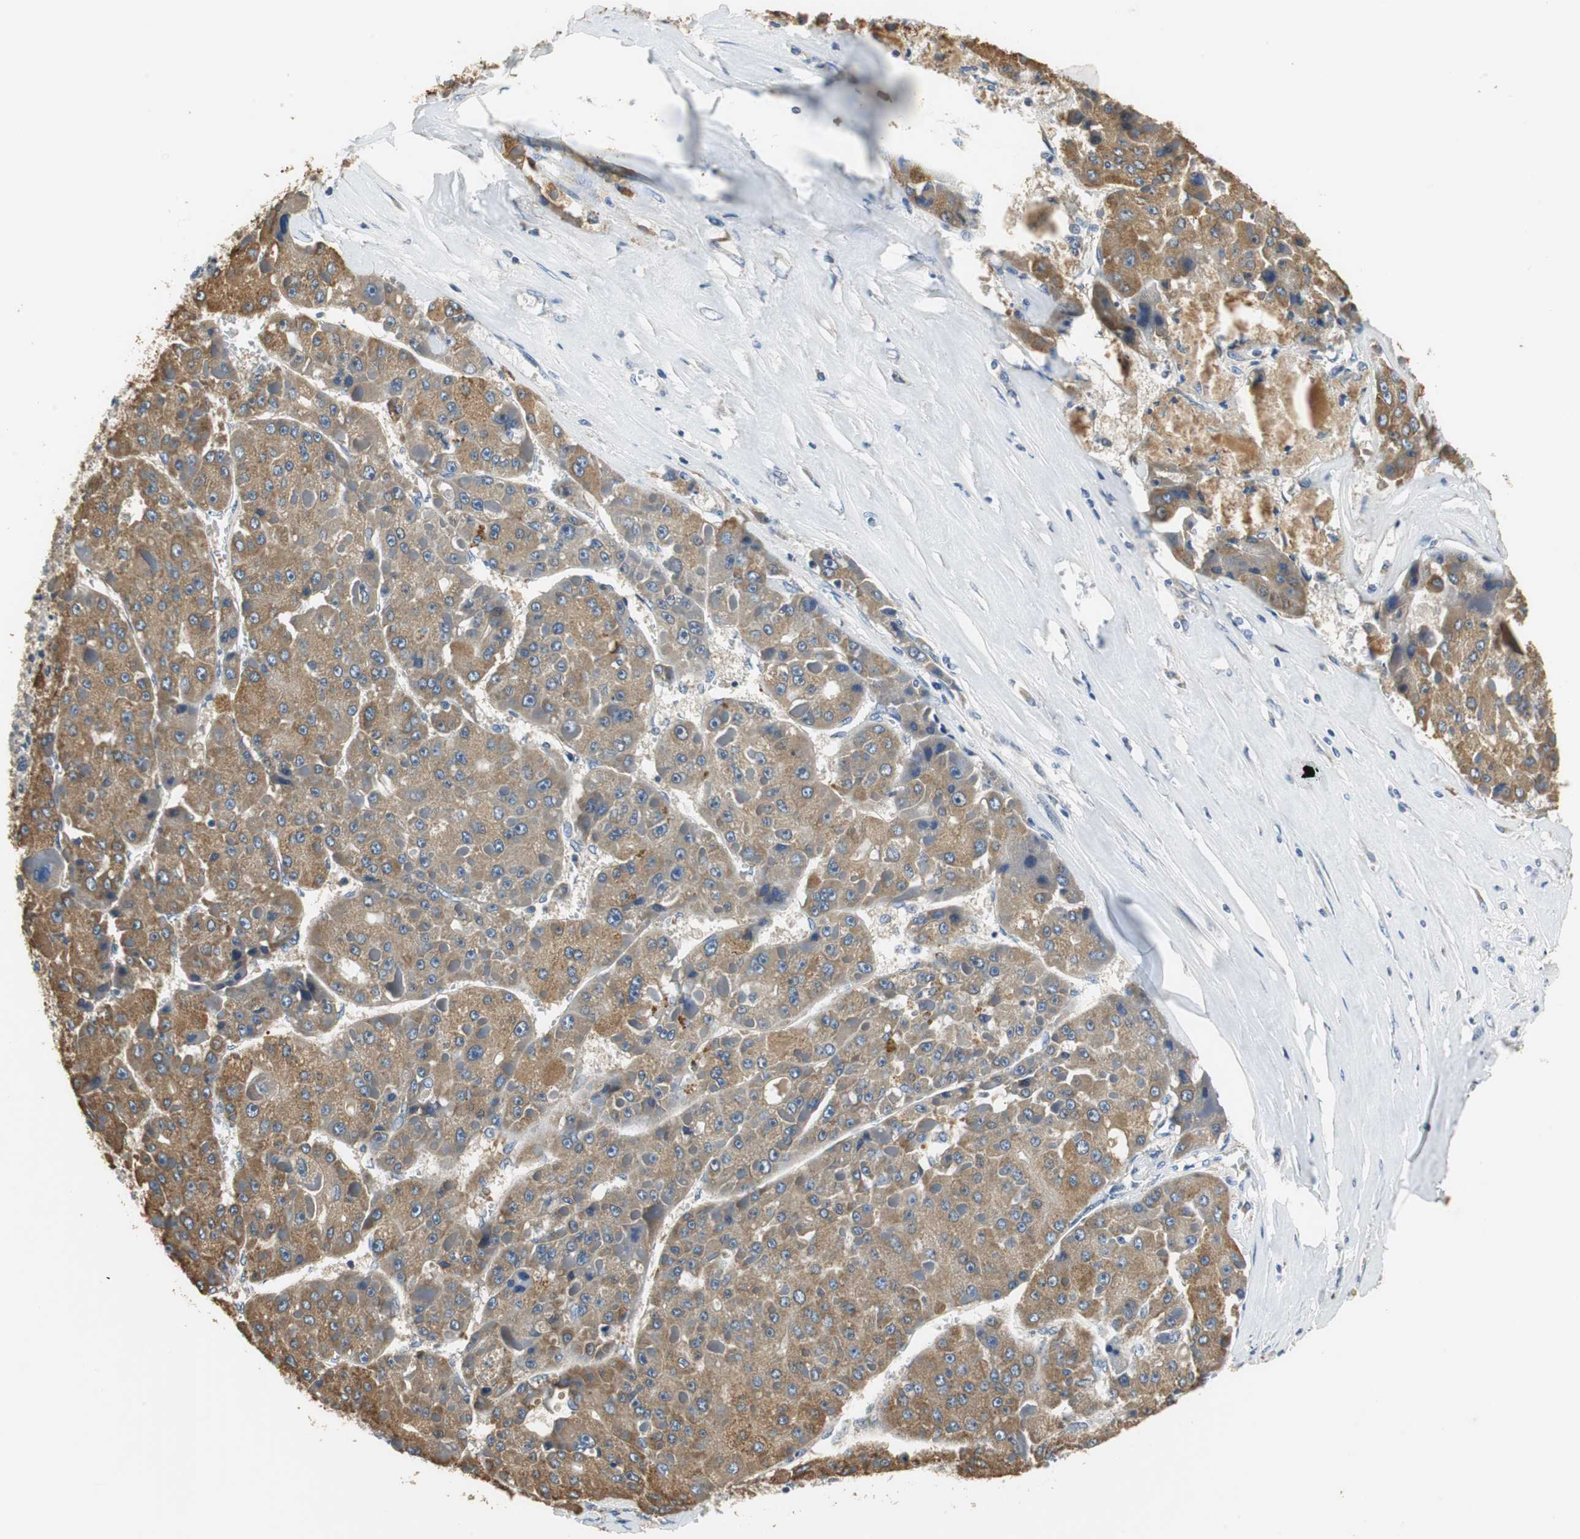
{"staining": {"intensity": "moderate", "quantity": ">75%", "location": "cytoplasmic/membranous"}, "tissue": "liver cancer", "cell_type": "Tumor cells", "image_type": "cancer", "snomed": [{"axis": "morphology", "description": "Carcinoma, Hepatocellular, NOS"}, {"axis": "topography", "description": "Liver"}], "caption": "Immunohistochemical staining of liver hepatocellular carcinoma exhibits medium levels of moderate cytoplasmic/membranous protein positivity in approximately >75% of tumor cells.", "gene": "MTIF2", "patient": {"sex": "female", "age": 73}}